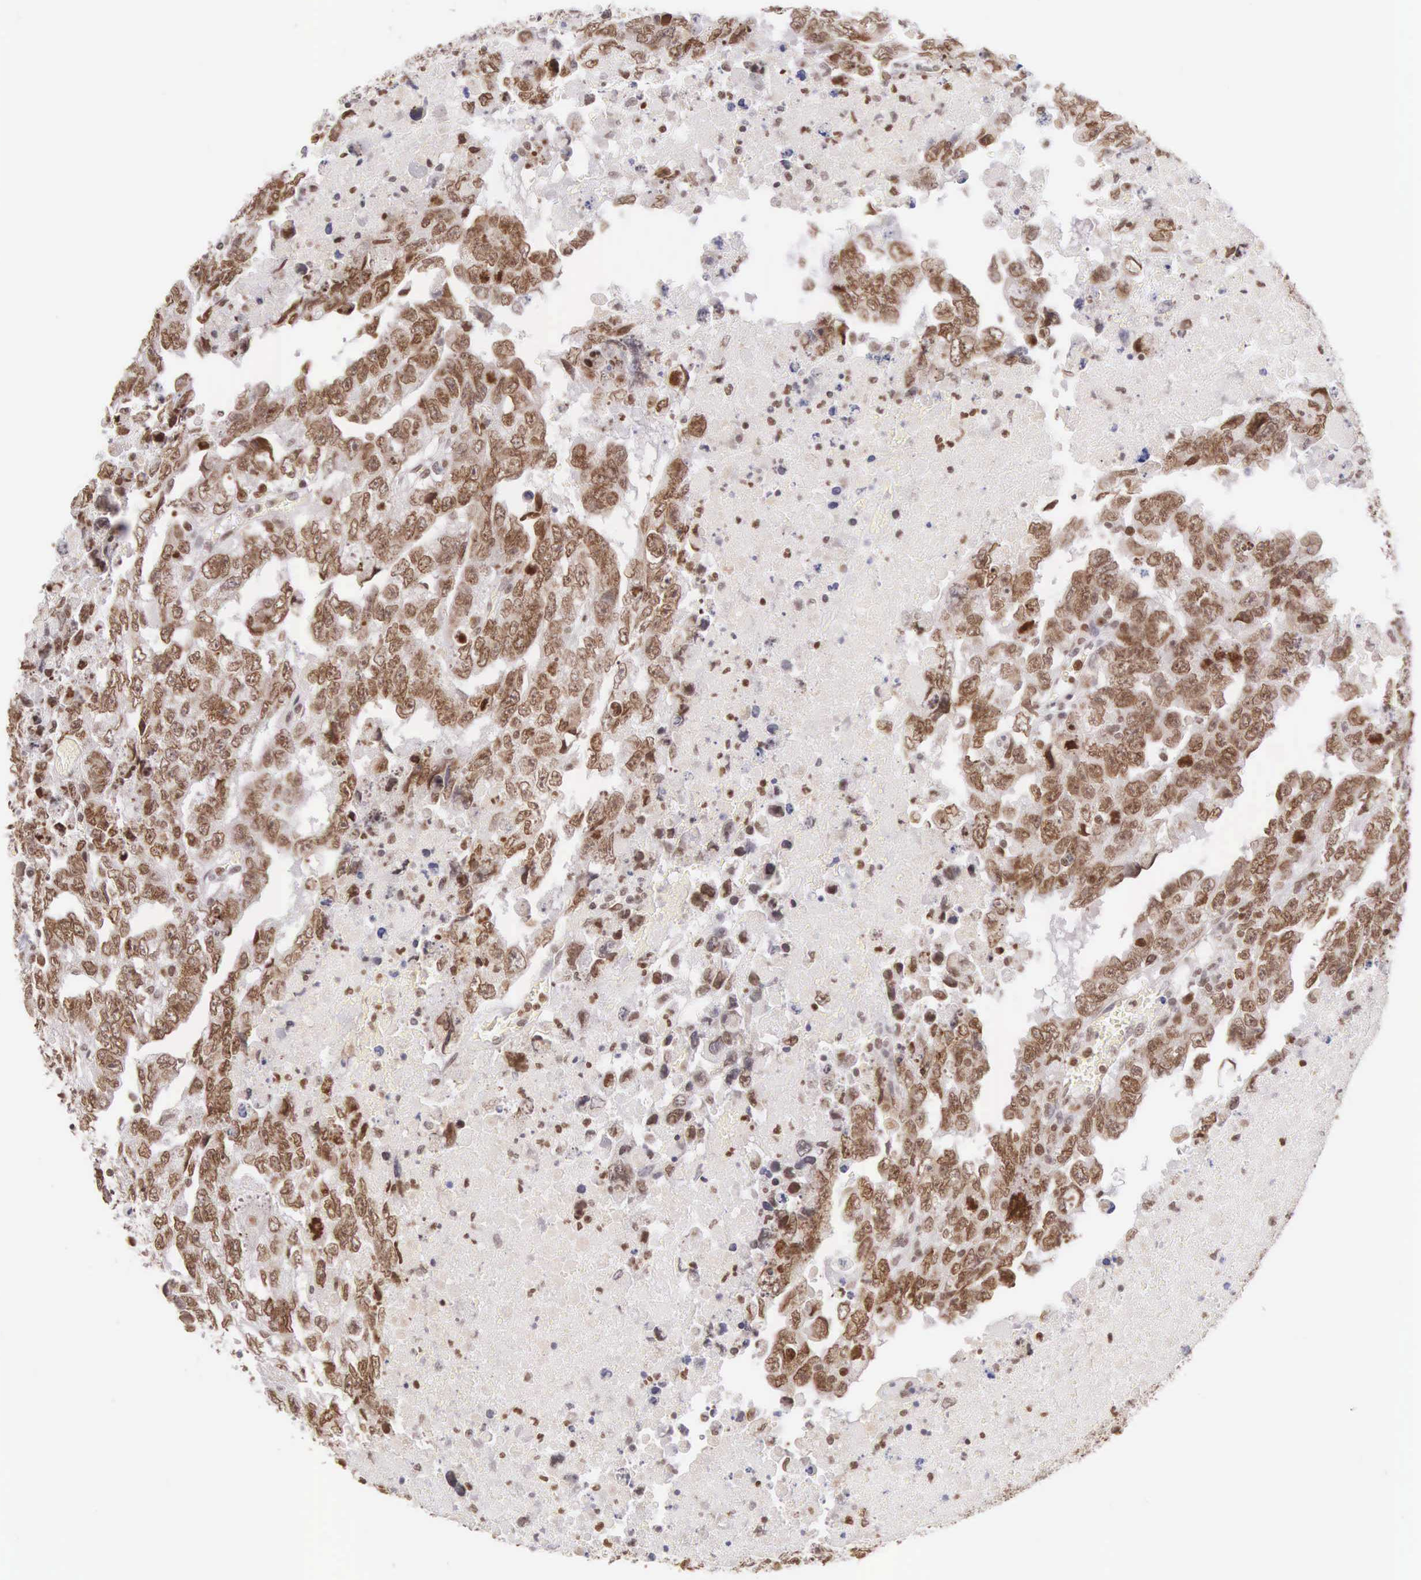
{"staining": {"intensity": "strong", "quantity": ">75%", "location": "nuclear"}, "tissue": "testis cancer", "cell_type": "Tumor cells", "image_type": "cancer", "snomed": [{"axis": "morphology", "description": "Carcinoma, Embryonal, NOS"}, {"axis": "topography", "description": "Testis"}], "caption": "Testis embryonal carcinoma stained with IHC shows strong nuclear expression in about >75% of tumor cells. The staining is performed using DAB (3,3'-diaminobenzidine) brown chromogen to label protein expression. The nuclei are counter-stained blue using hematoxylin.", "gene": "VRK1", "patient": {"sex": "male", "age": 36}}